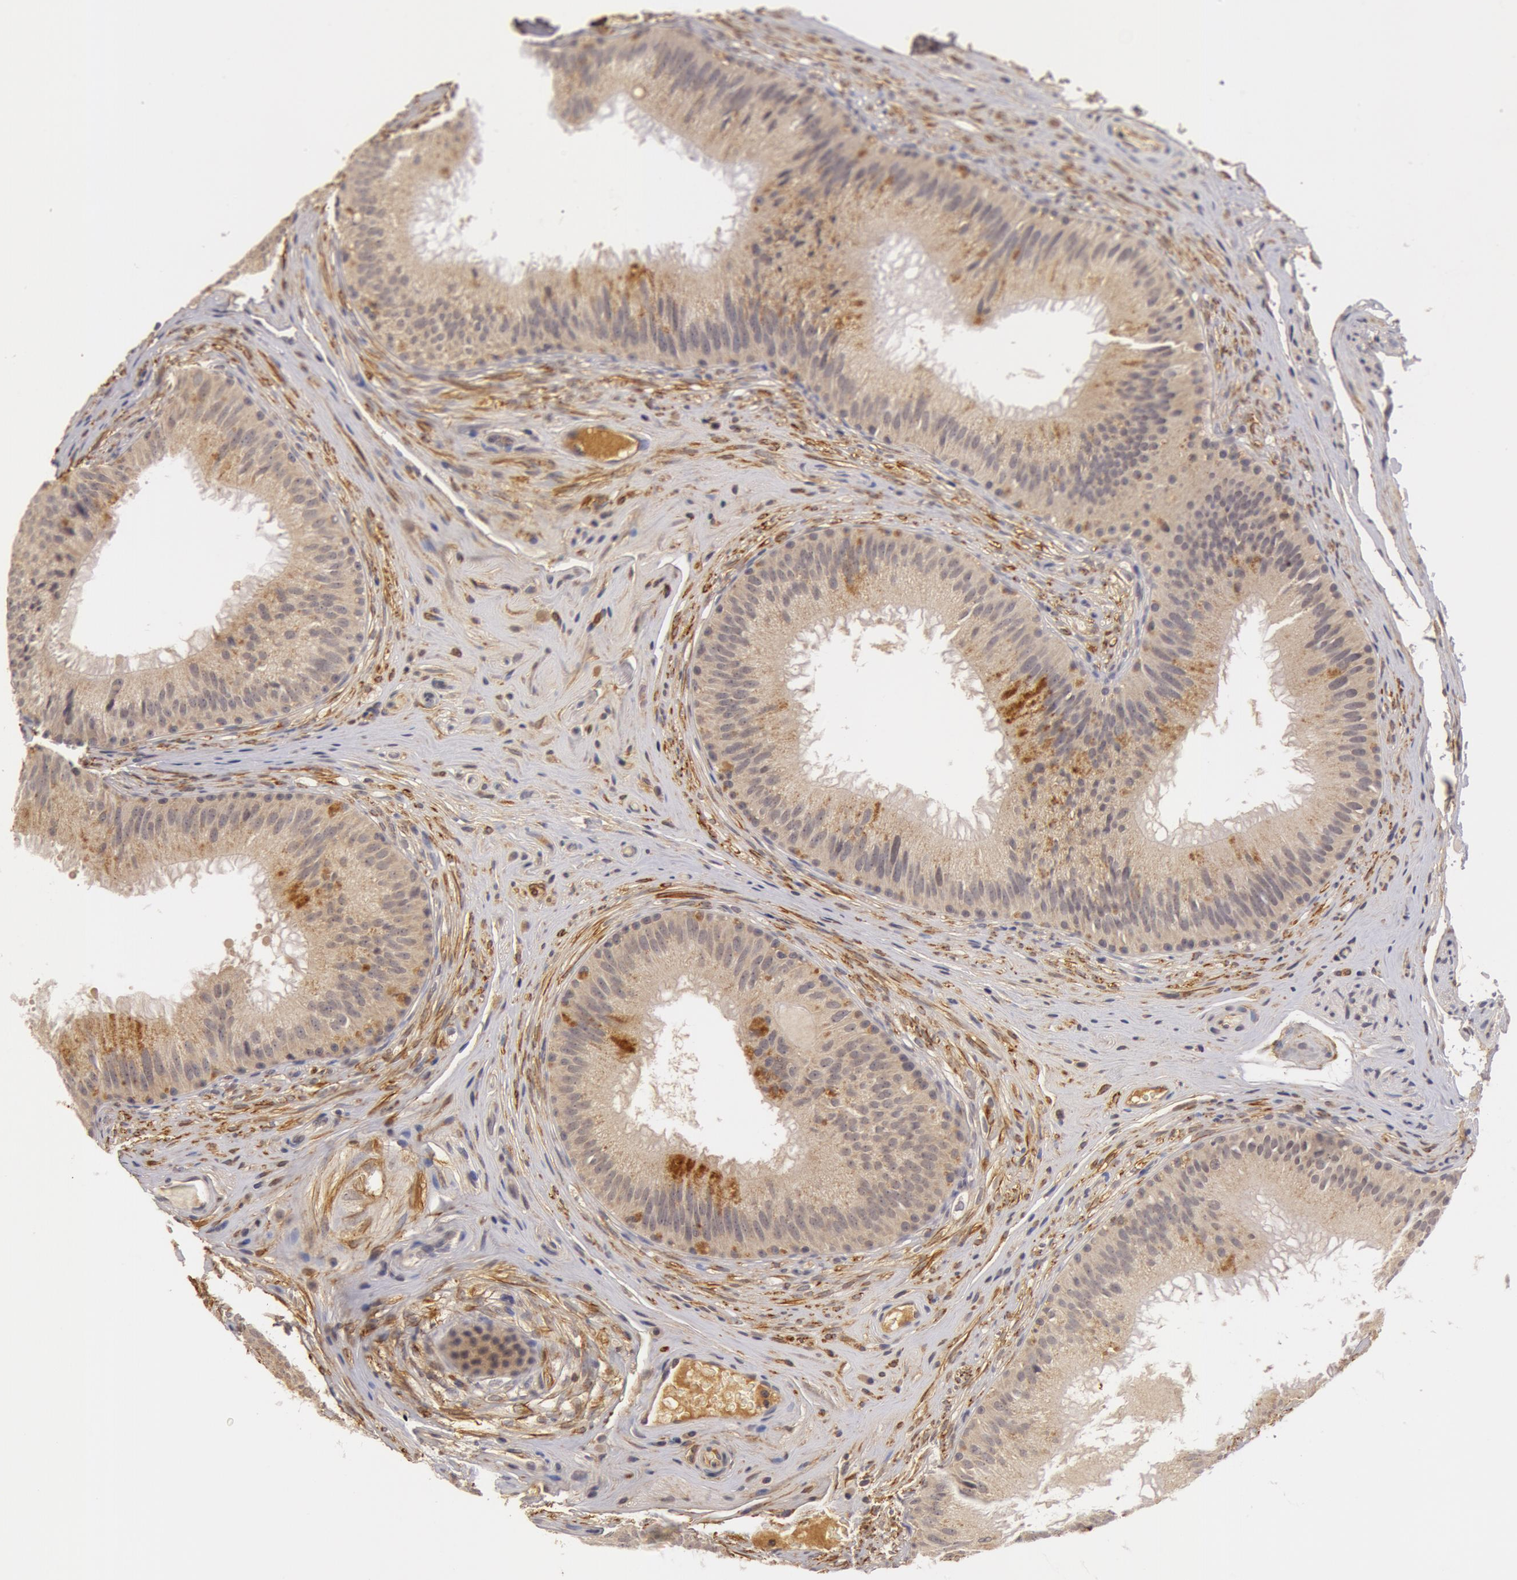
{"staining": {"intensity": "moderate", "quantity": ">75%", "location": "cytoplasmic/membranous"}, "tissue": "epididymis", "cell_type": "Glandular cells", "image_type": "normal", "snomed": [{"axis": "morphology", "description": "Normal tissue, NOS"}, {"axis": "topography", "description": "Epididymis"}], "caption": "There is medium levels of moderate cytoplasmic/membranous positivity in glandular cells of normal epididymis, as demonstrated by immunohistochemical staining (brown color).", "gene": "BCHE", "patient": {"sex": "male", "age": 32}}